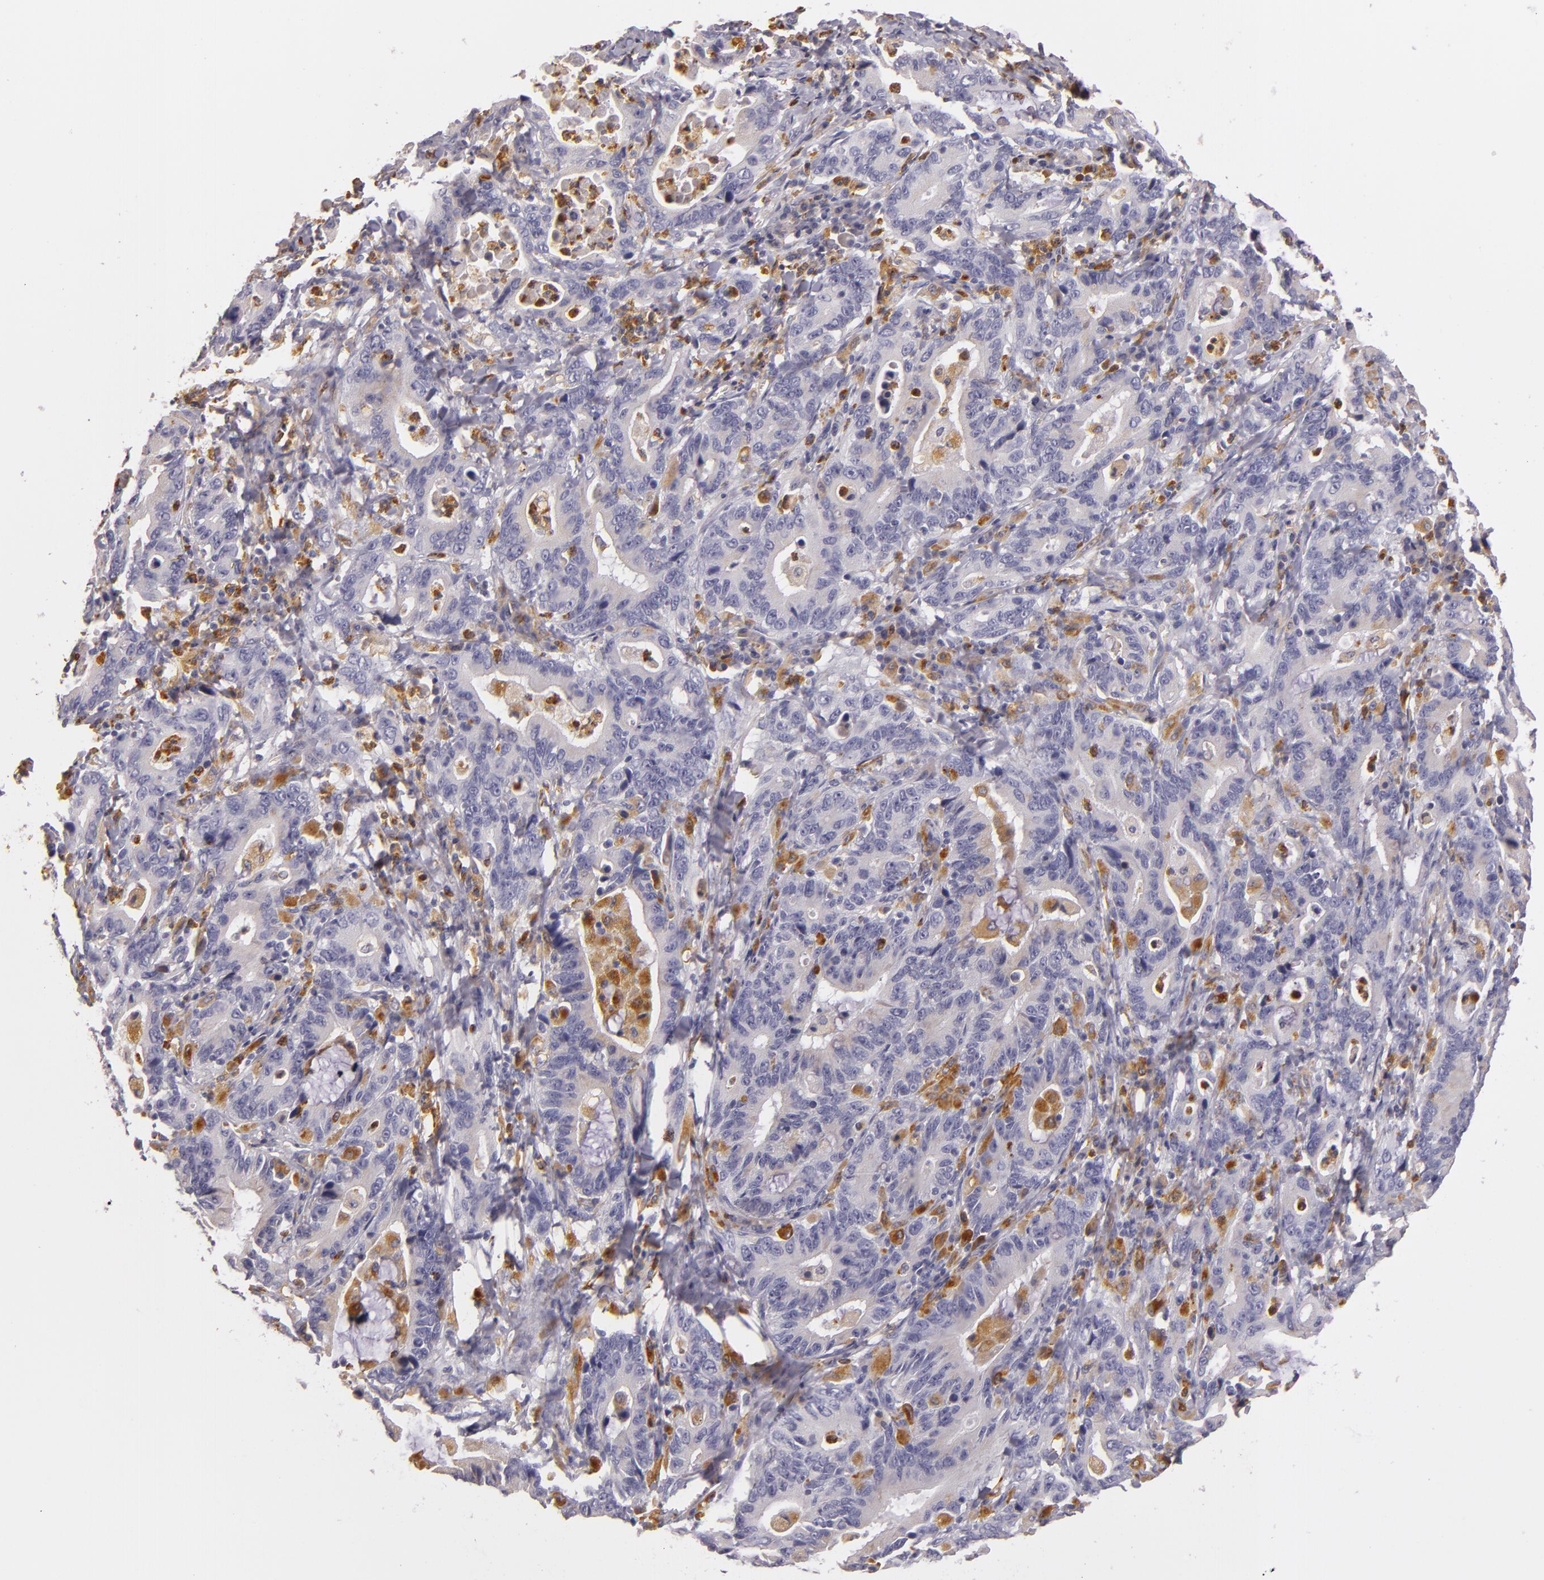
{"staining": {"intensity": "moderate", "quantity": "<25%", "location": "cytoplasmic/membranous"}, "tissue": "stomach cancer", "cell_type": "Tumor cells", "image_type": "cancer", "snomed": [{"axis": "morphology", "description": "Adenocarcinoma, NOS"}, {"axis": "topography", "description": "Stomach, upper"}], "caption": "This photomicrograph demonstrates IHC staining of stomach cancer, with low moderate cytoplasmic/membranous positivity in approximately <25% of tumor cells.", "gene": "TLR8", "patient": {"sex": "male", "age": 63}}